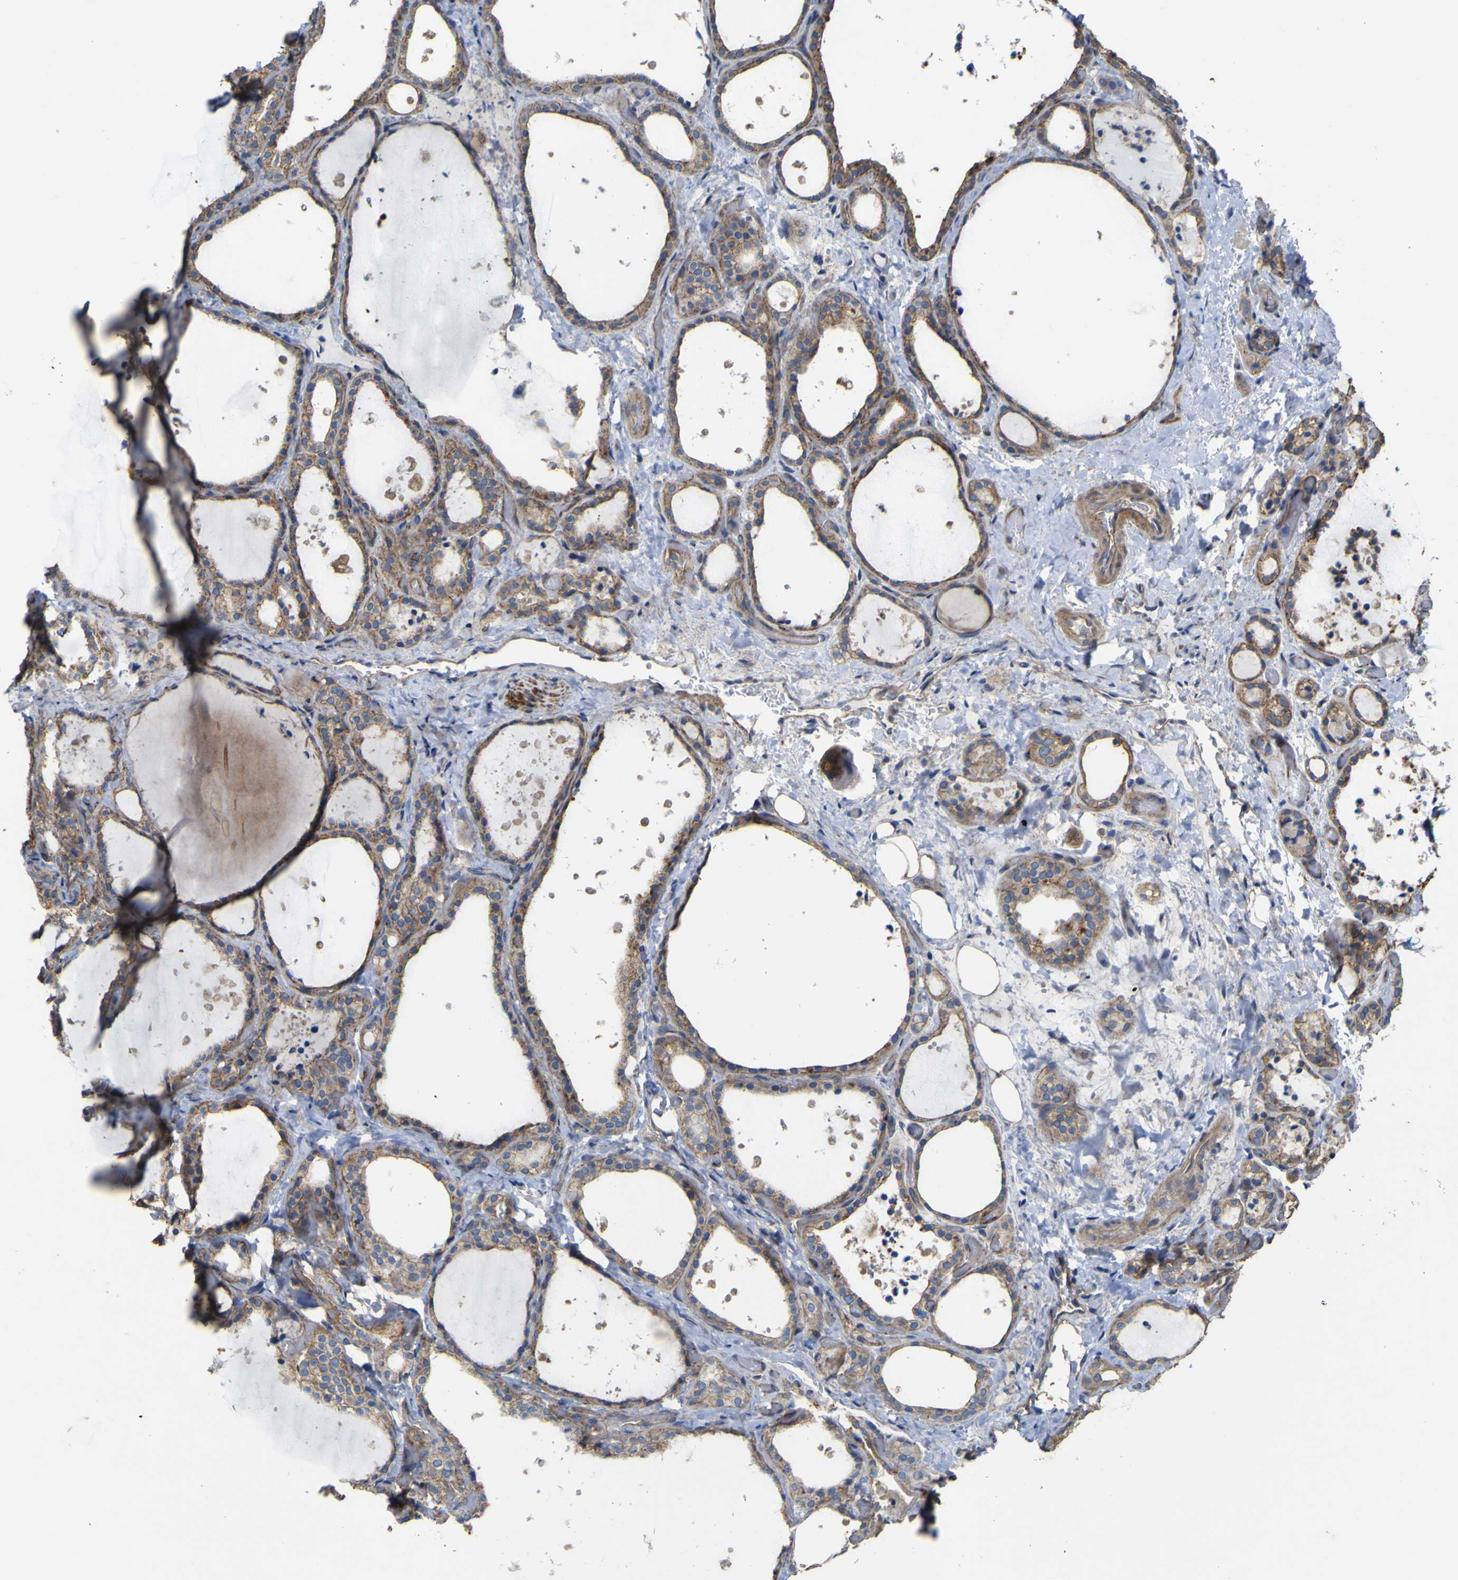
{"staining": {"intensity": "moderate", "quantity": ">75%", "location": "cytoplasmic/membranous"}, "tissue": "thyroid gland", "cell_type": "Glandular cells", "image_type": "normal", "snomed": [{"axis": "morphology", "description": "Normal tissue, NOS"}, {"axis": "topography", "description": "Thyroid gland"}], "caption": "A medium amount of moderate cytoplasmic/membranous staining is appreciated in about >75% of glandular cells in normal thyroid gland.", "gene": "TNFSF15", "patient": {"sex": "female", "age": 44}}